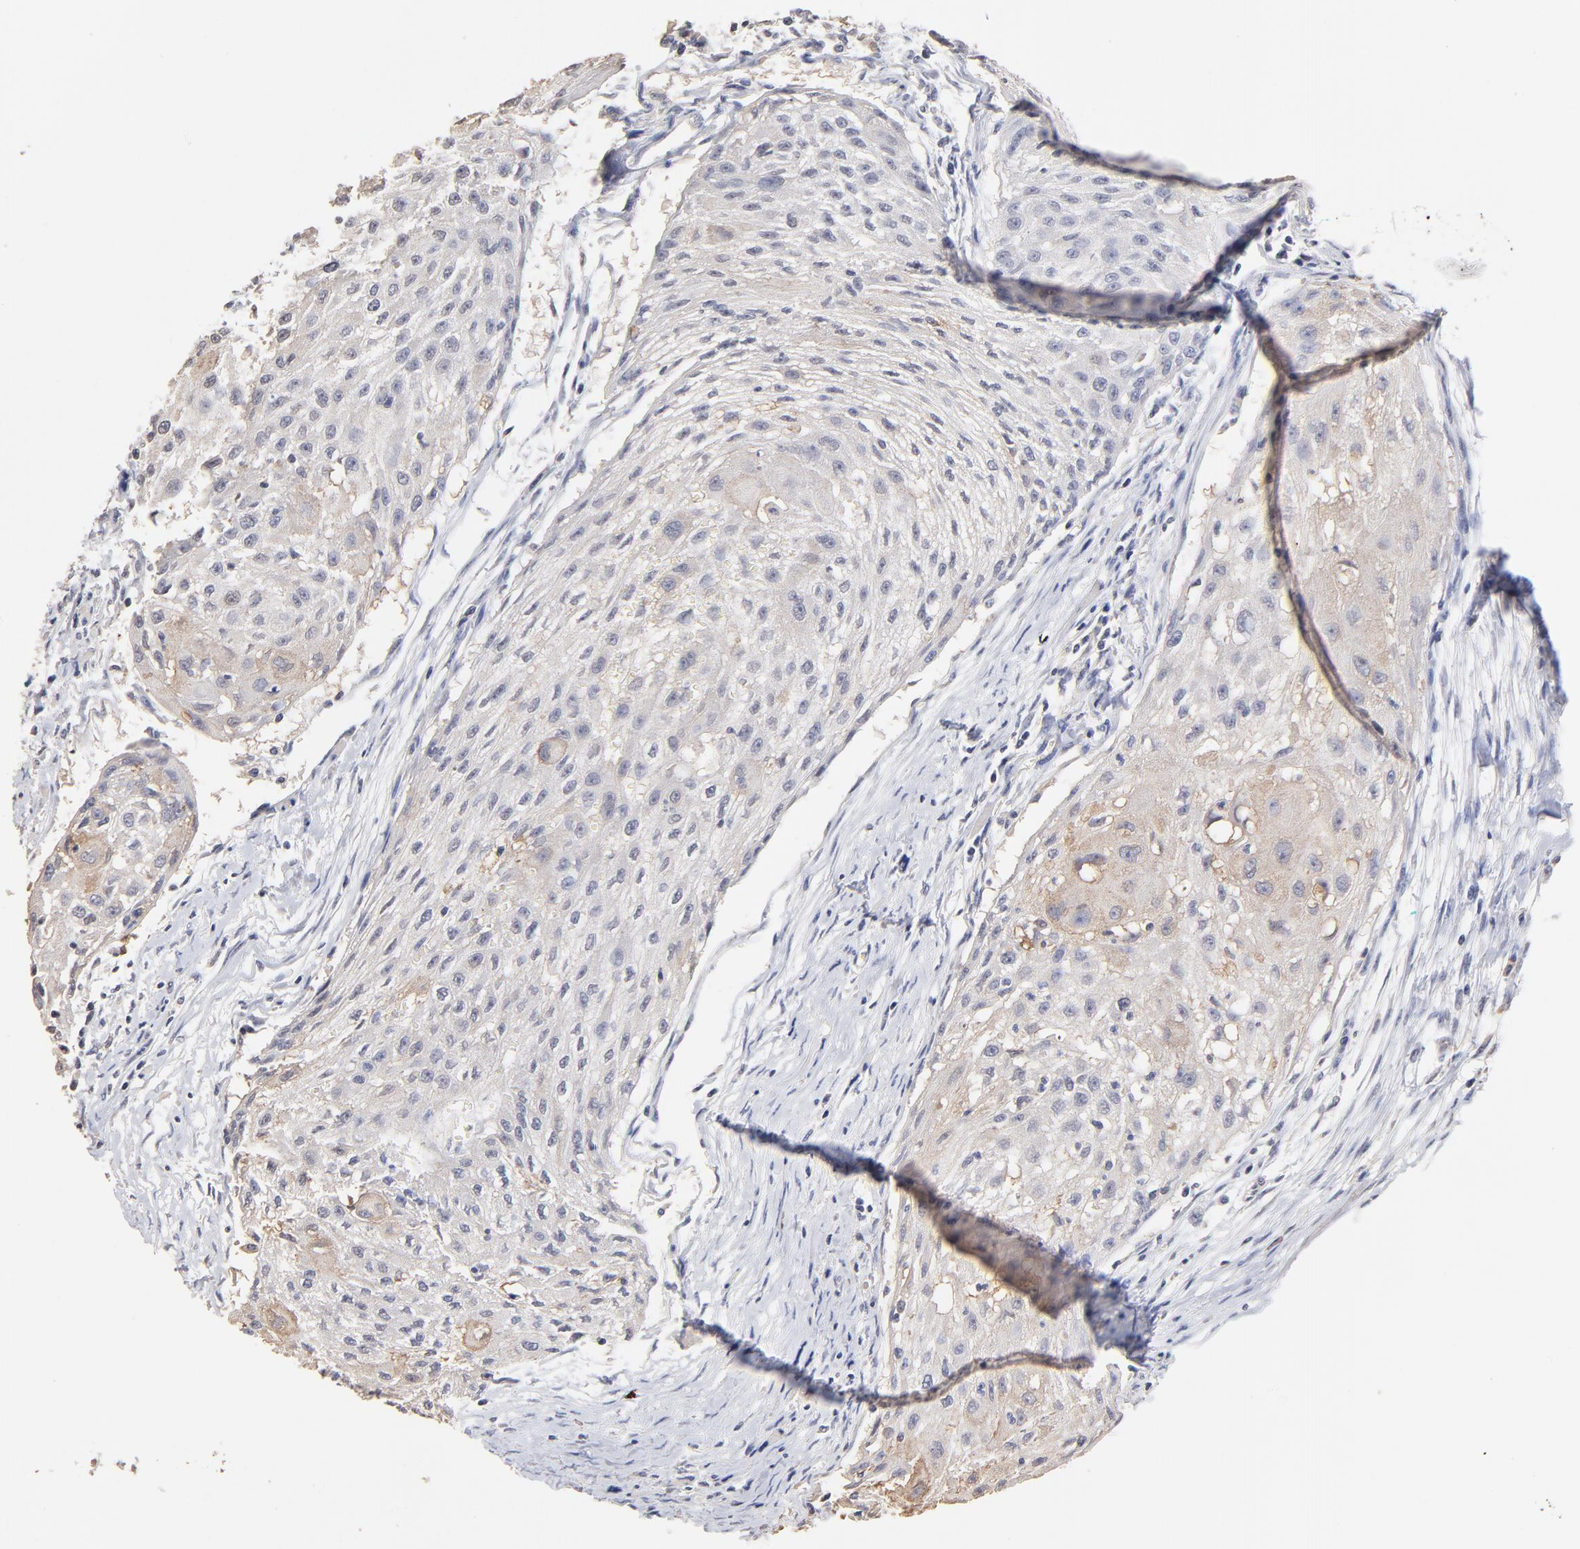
{"staining": {"intensity": "weak", "quantity": "25%-75%", "location": "cytoplasmic/membranous"}, "tissue": "head and neck cancer", "cell_type": "Tumor cells", "image_type": "cancer", "snomed": [{"axis": "morphology", "description": "Squamous cell carcinoma, NOS"}, {"axis": "topography", "description": "Head-Neck"}], "caption": "A low amount of weak cytoplasmic/membranous staining is identified in about 25%-75% of tumor cells in head and neck cancer tissue.", "gene": "TWNK", "patient": {"sex": "male", "age": 64}}